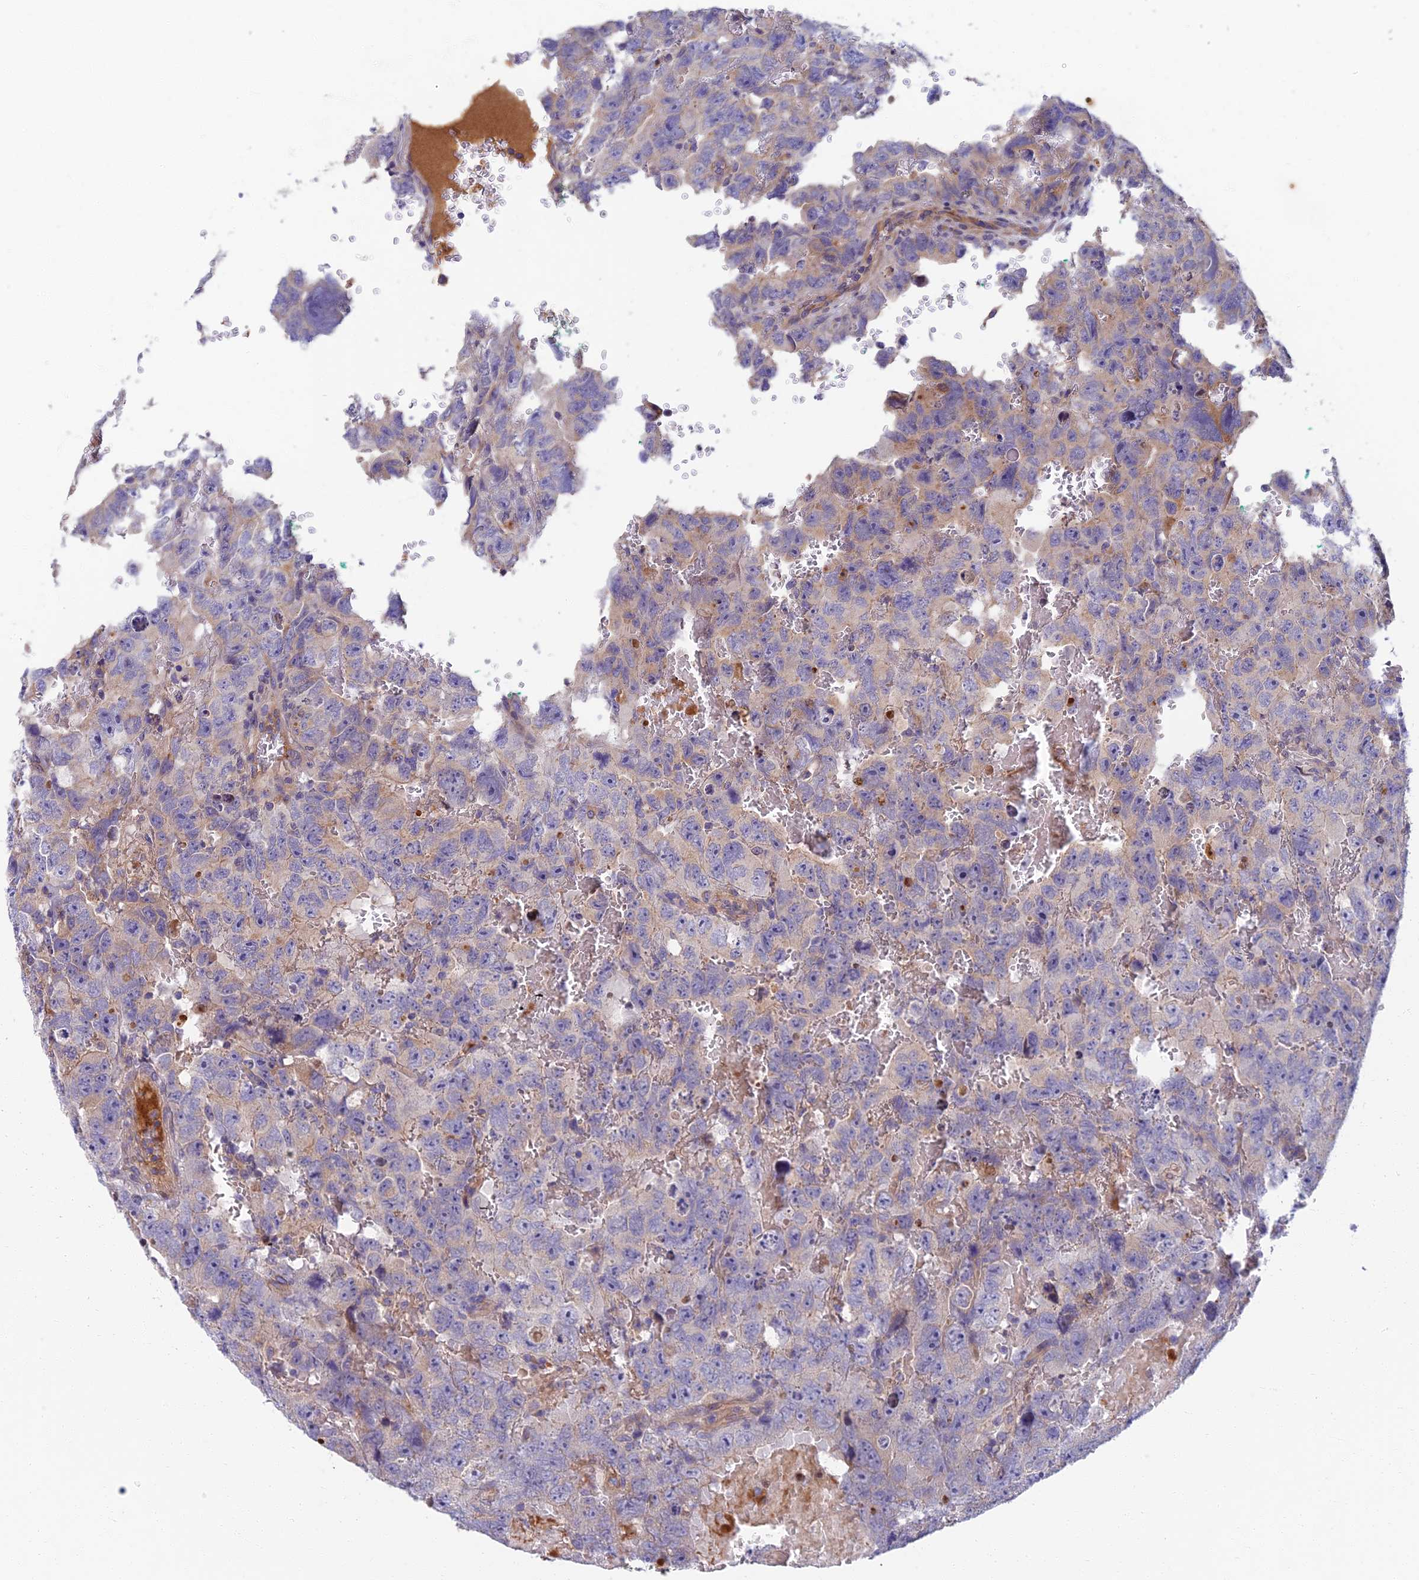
{"staining": {"intensity": "weak", "quantity": "<25%", "location": "cytoplasmic/membranous"}, "tissue": "testis cancer", "cell_type": "Tumor cells", "image_type": "cancer", "snomed": [{"axis": "morphology", "description": "Carcinoma, Embryonal, NOS"}, {"axis": "topography", "description": "Testis"}], "caption": "Immunohistochemical staining of human testis cancer (embryonal carcinoma) reveals no significant positivity in tumor cells.", "gene": "SOGA1", "patient": {"sex": "male", "age": 45}}